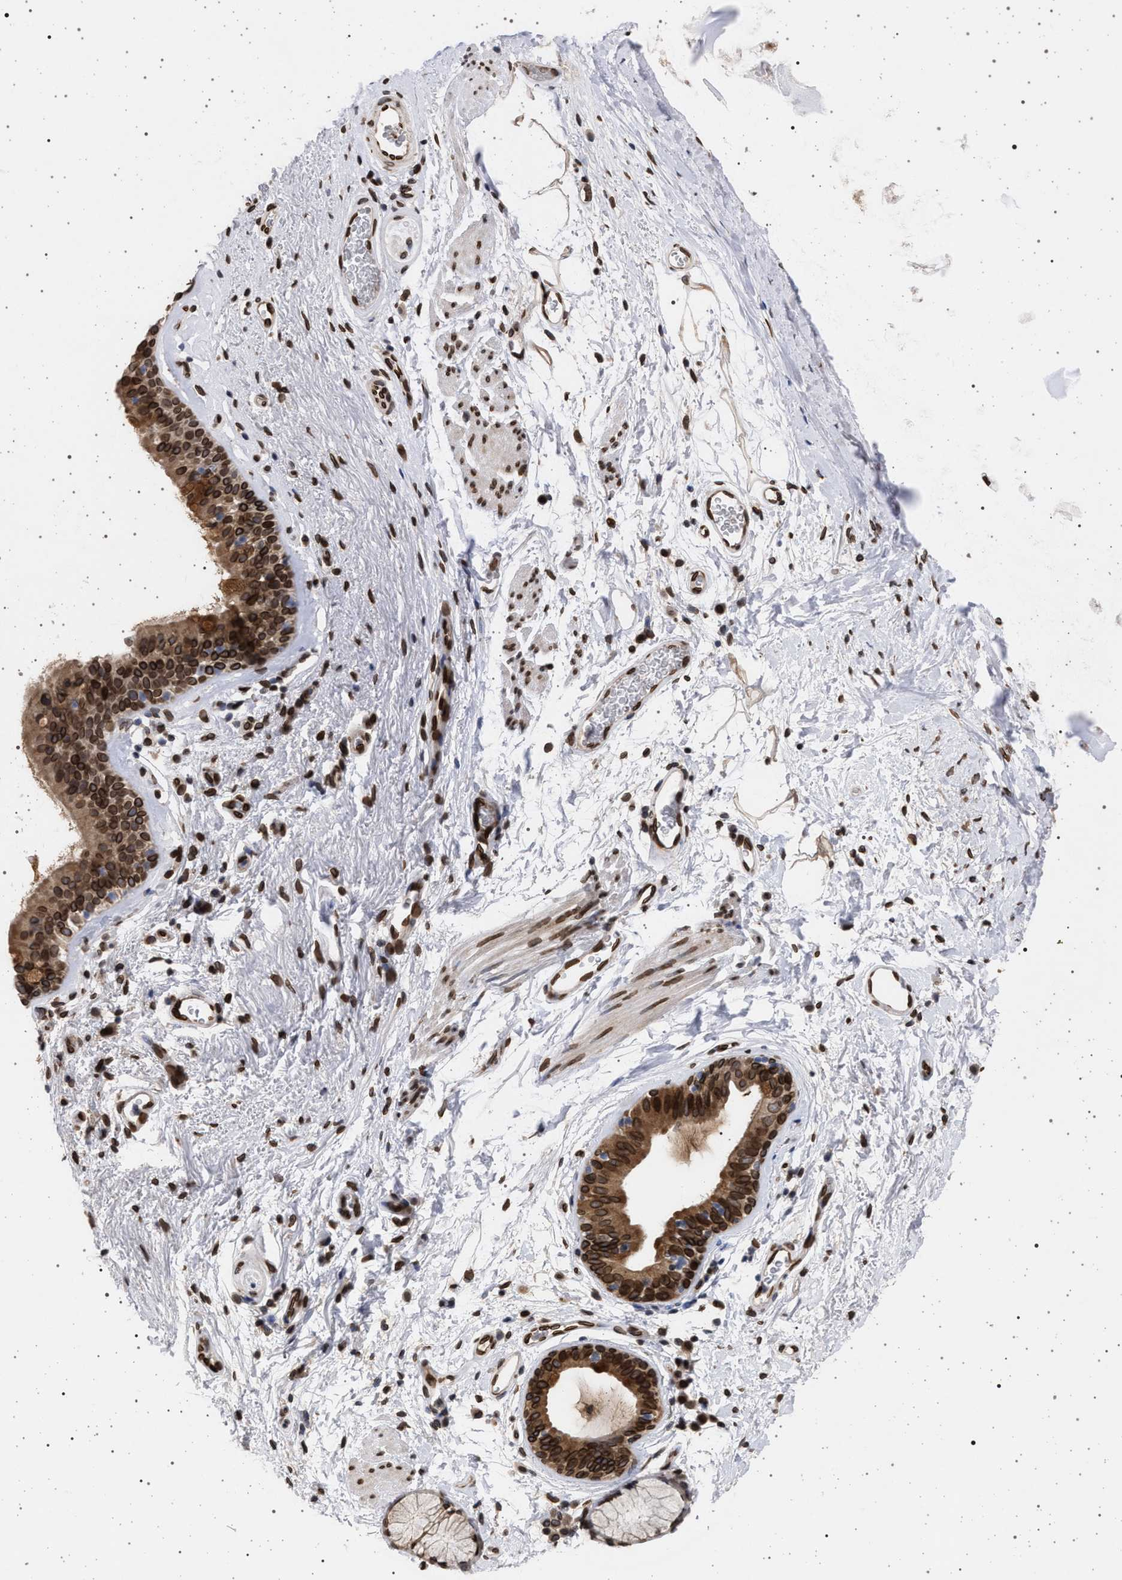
{"staining": {"intensity": "strong", "quantity": ">75%", "location": "cytoplasmic/membranous,nuclear"}, "tissue": "bronchus", "cell_type": "Respiratory epithelial cells", "image_type": "normal", "snomed": [{"axis": "morphology", "description": "Normal tissue, NOS"}, {"axis": "topography", "description": "Cartilage tissue"}, {"axis": "topography", "description": "Bronchus"}], "caption": "Strong cytoplasmic/membranous,nuclear staining is appreciated in approximately >75% of respiratory epithelial cells in normal bronchus. Nuclei are stained in blue.", "gene": "ING2", "patient": {"sex": "female", "age": 53}}